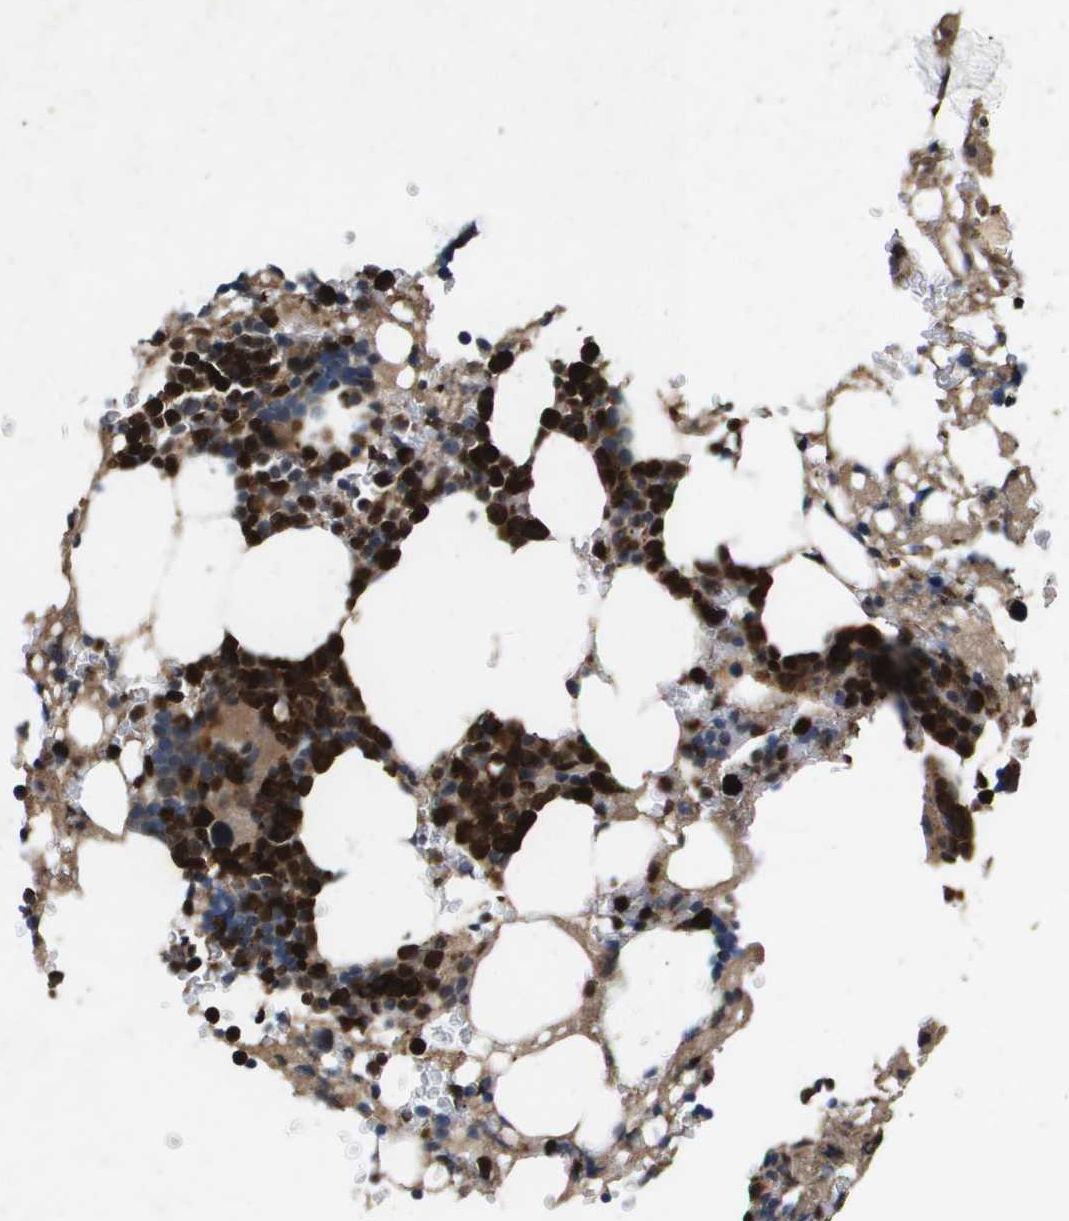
{"staining": {"intensity": "strong", "quantity": "25%-75%", "location": "cytoplasmic/membranous,nuclear"}, "tissue": "bone marrow", "cell_type": "Hematopoietic cells", "image_type": "normal", "snomed": [{"axis": "morphology", "description": "Normal tissue, NOS"}, {"axis": "morphology", "description": "Inflammation, NOS"}, {"axis": "topography", "description": "Bone marrow"}], "caption": "Protein staining demonstrates strong cytoplasmic/membranous,nuclear positivity in about 25%-75% of hematopoietic cells in benign bone marrow.", "gene": "ERG", "patient": {"sex": "female", "age": 84}}